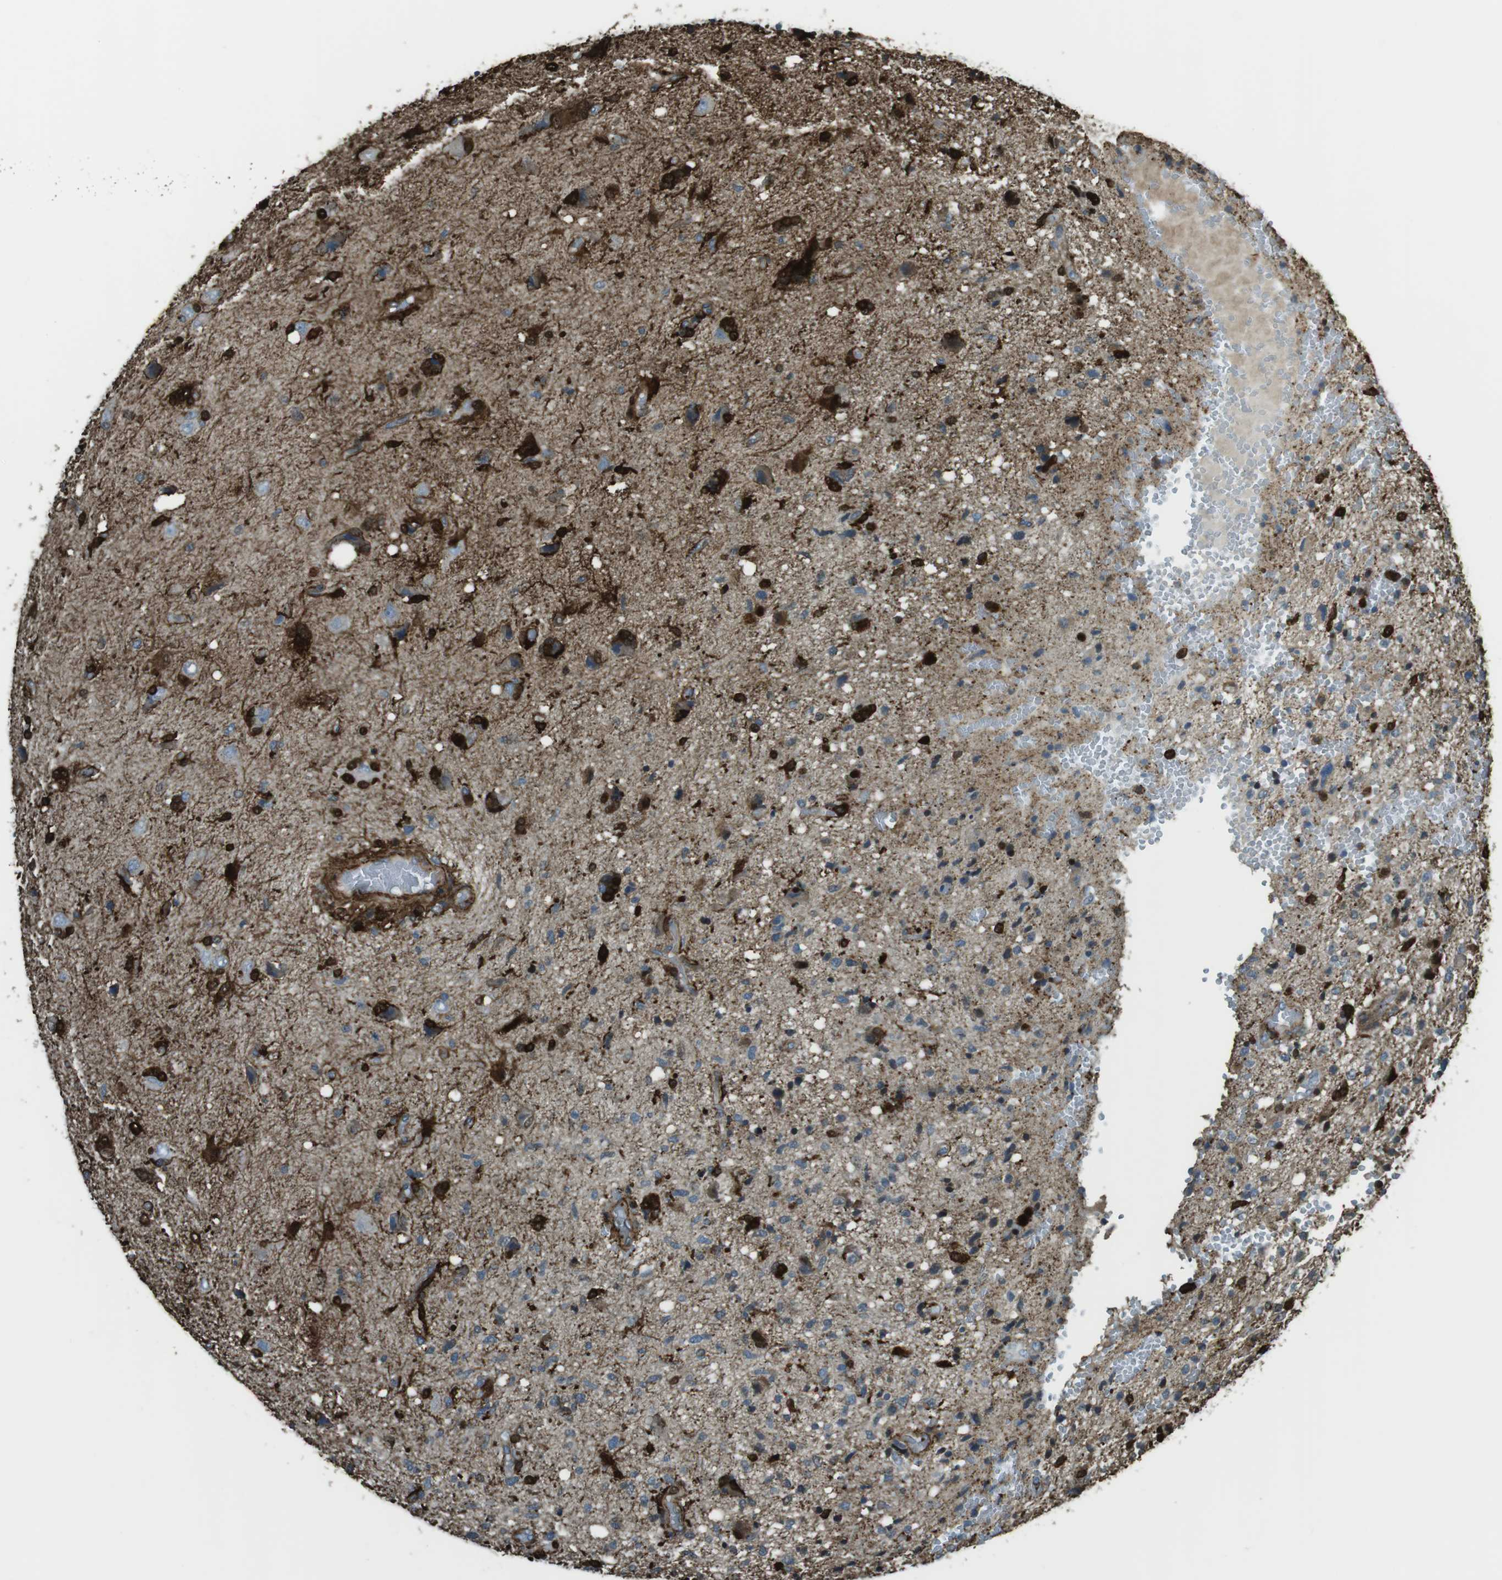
{"staining": {"intensity": "strong", "quantity": "25%-75%", "location": "cytoplasmic/membranous,nuclear"}, "tissue": "glioma", "cell_type": "Tumor cells", "image_type": "cancer", "snomed": [{"axis": "morphology", "description": "Glioma, malignant, High grade"}, {"axis": "topography", "description": "Brain"}], "caption": "Immunohistochemical staining of human malignant glioma (high-grade) demonstrates strong cytoplasmic/membranous and nuclear protein staining in about 25%-75% of tumor cells.", "gene": "SFT2D1", "patient": {"sex": "female", "age": 59}}